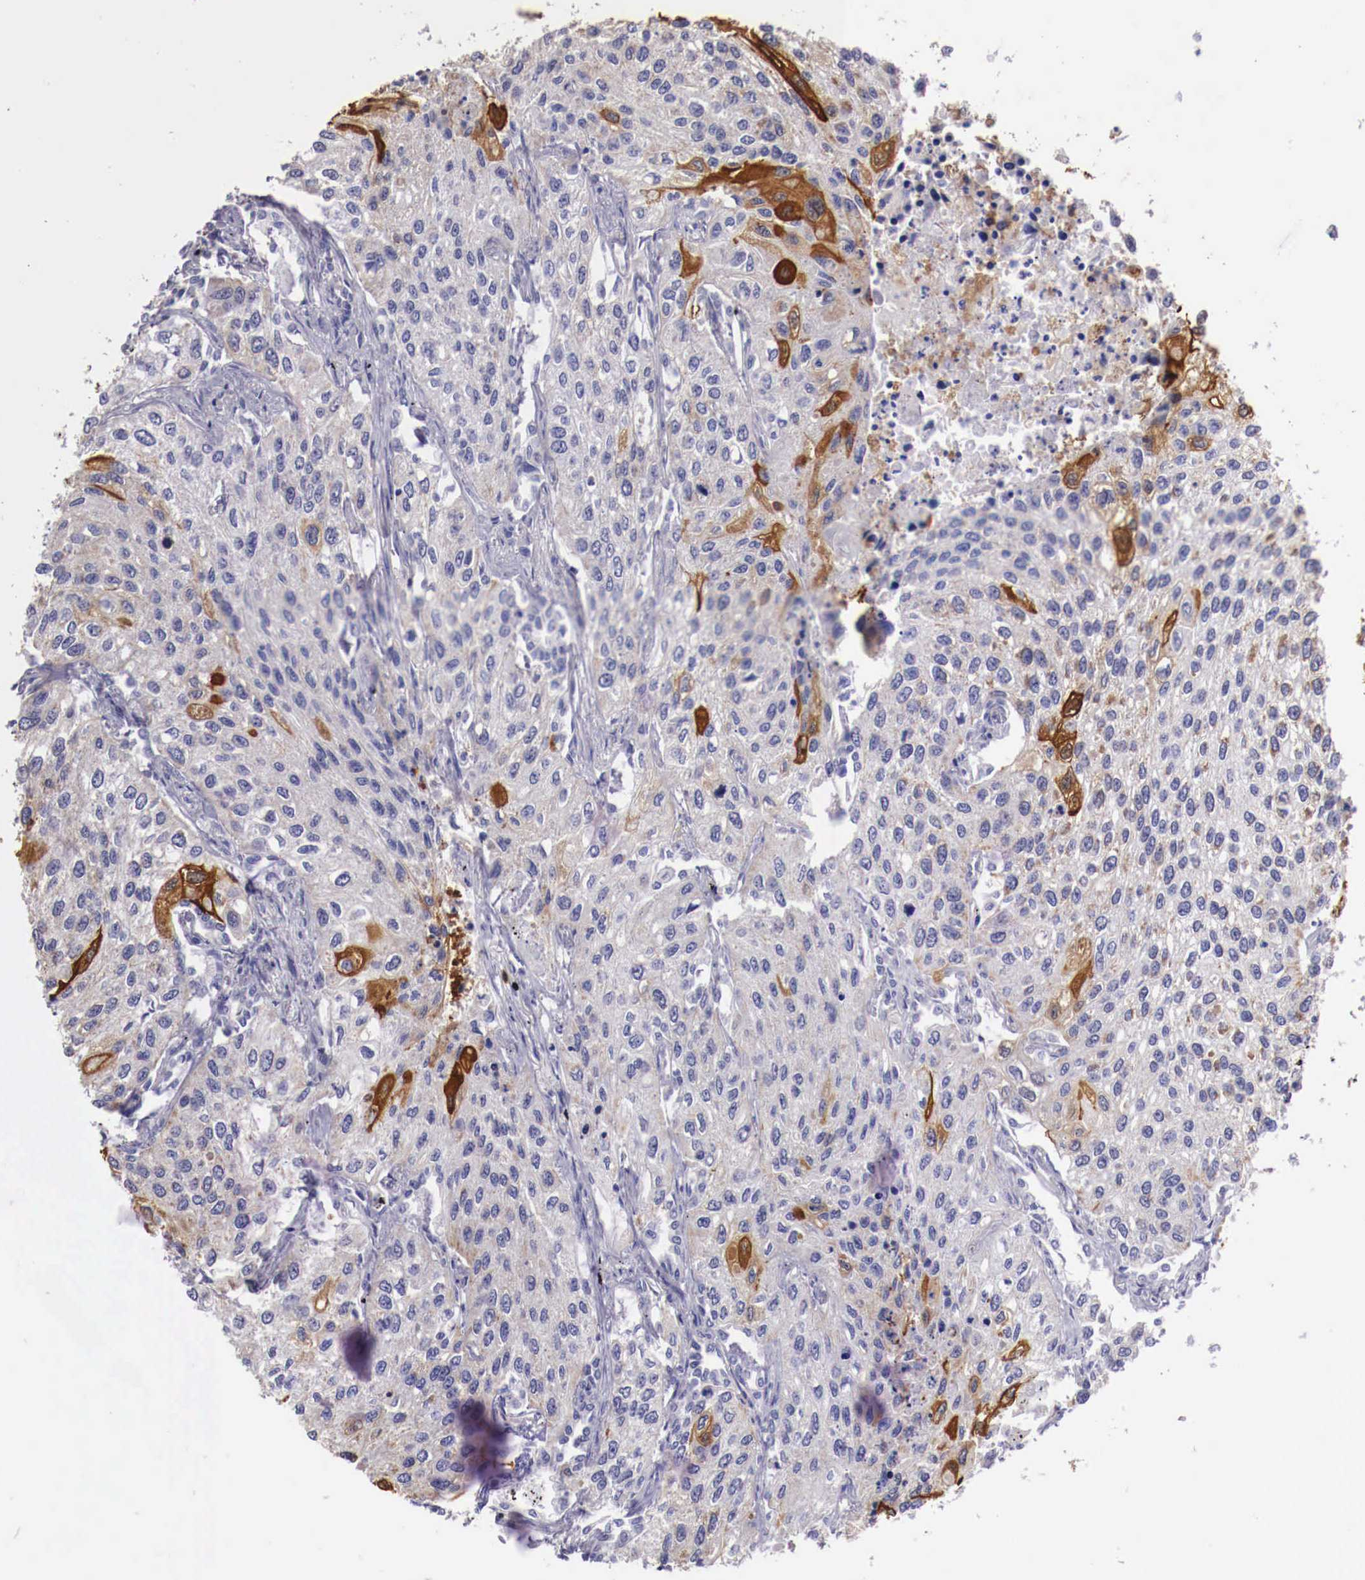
{"staining": {"intensity": "moderate", "quantity": "<25%", "location": "cytoplasmic/membranous"}, "tissue": "lung cancer", "cell_type": "Tumor cells", "image_type": "cancer", "snomed": [{"axis": "morphology", "description": "Squamous cell carcinoma, NOS"}, {"axis": "topography", "description": "Lung"}], "caption": "Protein staining of lung squamous cell carcinoma tissue shows moderate cytoplasmic/membranous positivity in about <25% of tumor cells.", "gene": "PITPNA", "patient": {"sex": "male", "age": 75}}